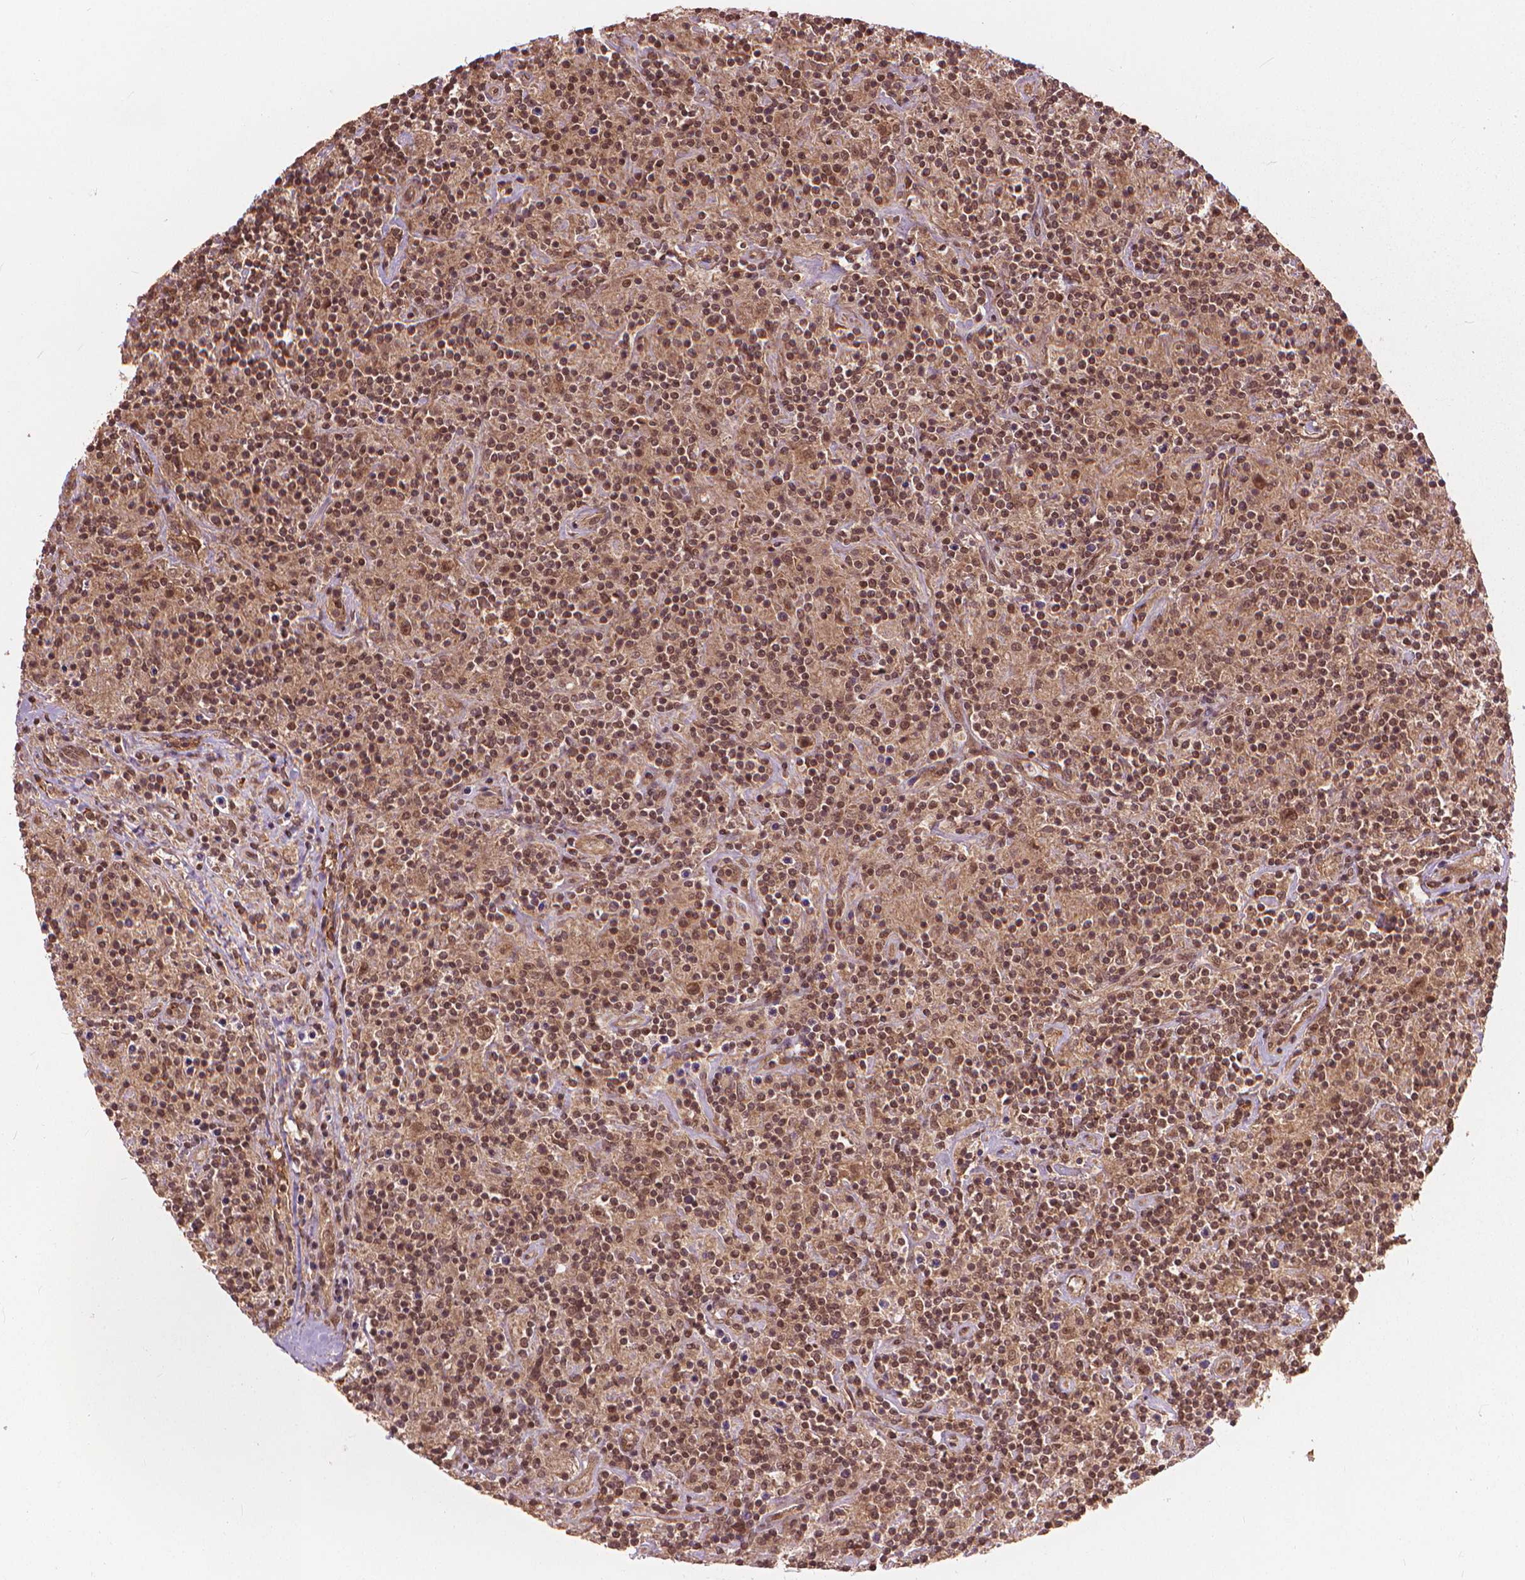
{"staining": {"intensity": "moderate", "quantity": ">75%", "location": "cytoplasmic/membranous,nuclear"}, "tissue": "lymphoma", "cell_type": "Tumor cells", "image_type": "cancer", "snomed": [{"axis": "morphology", "description": "Hodgkin's disease, NOS"}, {"axis": "topography", "description": "Lymph node"}], "caption": "High-magnification brightfield microscopy of lymphoma stained with DAB (3,3'-diaminobenzidine) (brown) and counterstained with hematoxylin (blue). tumor cells exhibit moderate cytoplasmic/membranous and nuclear positivity is seen in approximately>75% of cells.", "gene": "SSU72", "patient": {"sex": "male", "age": 70}}